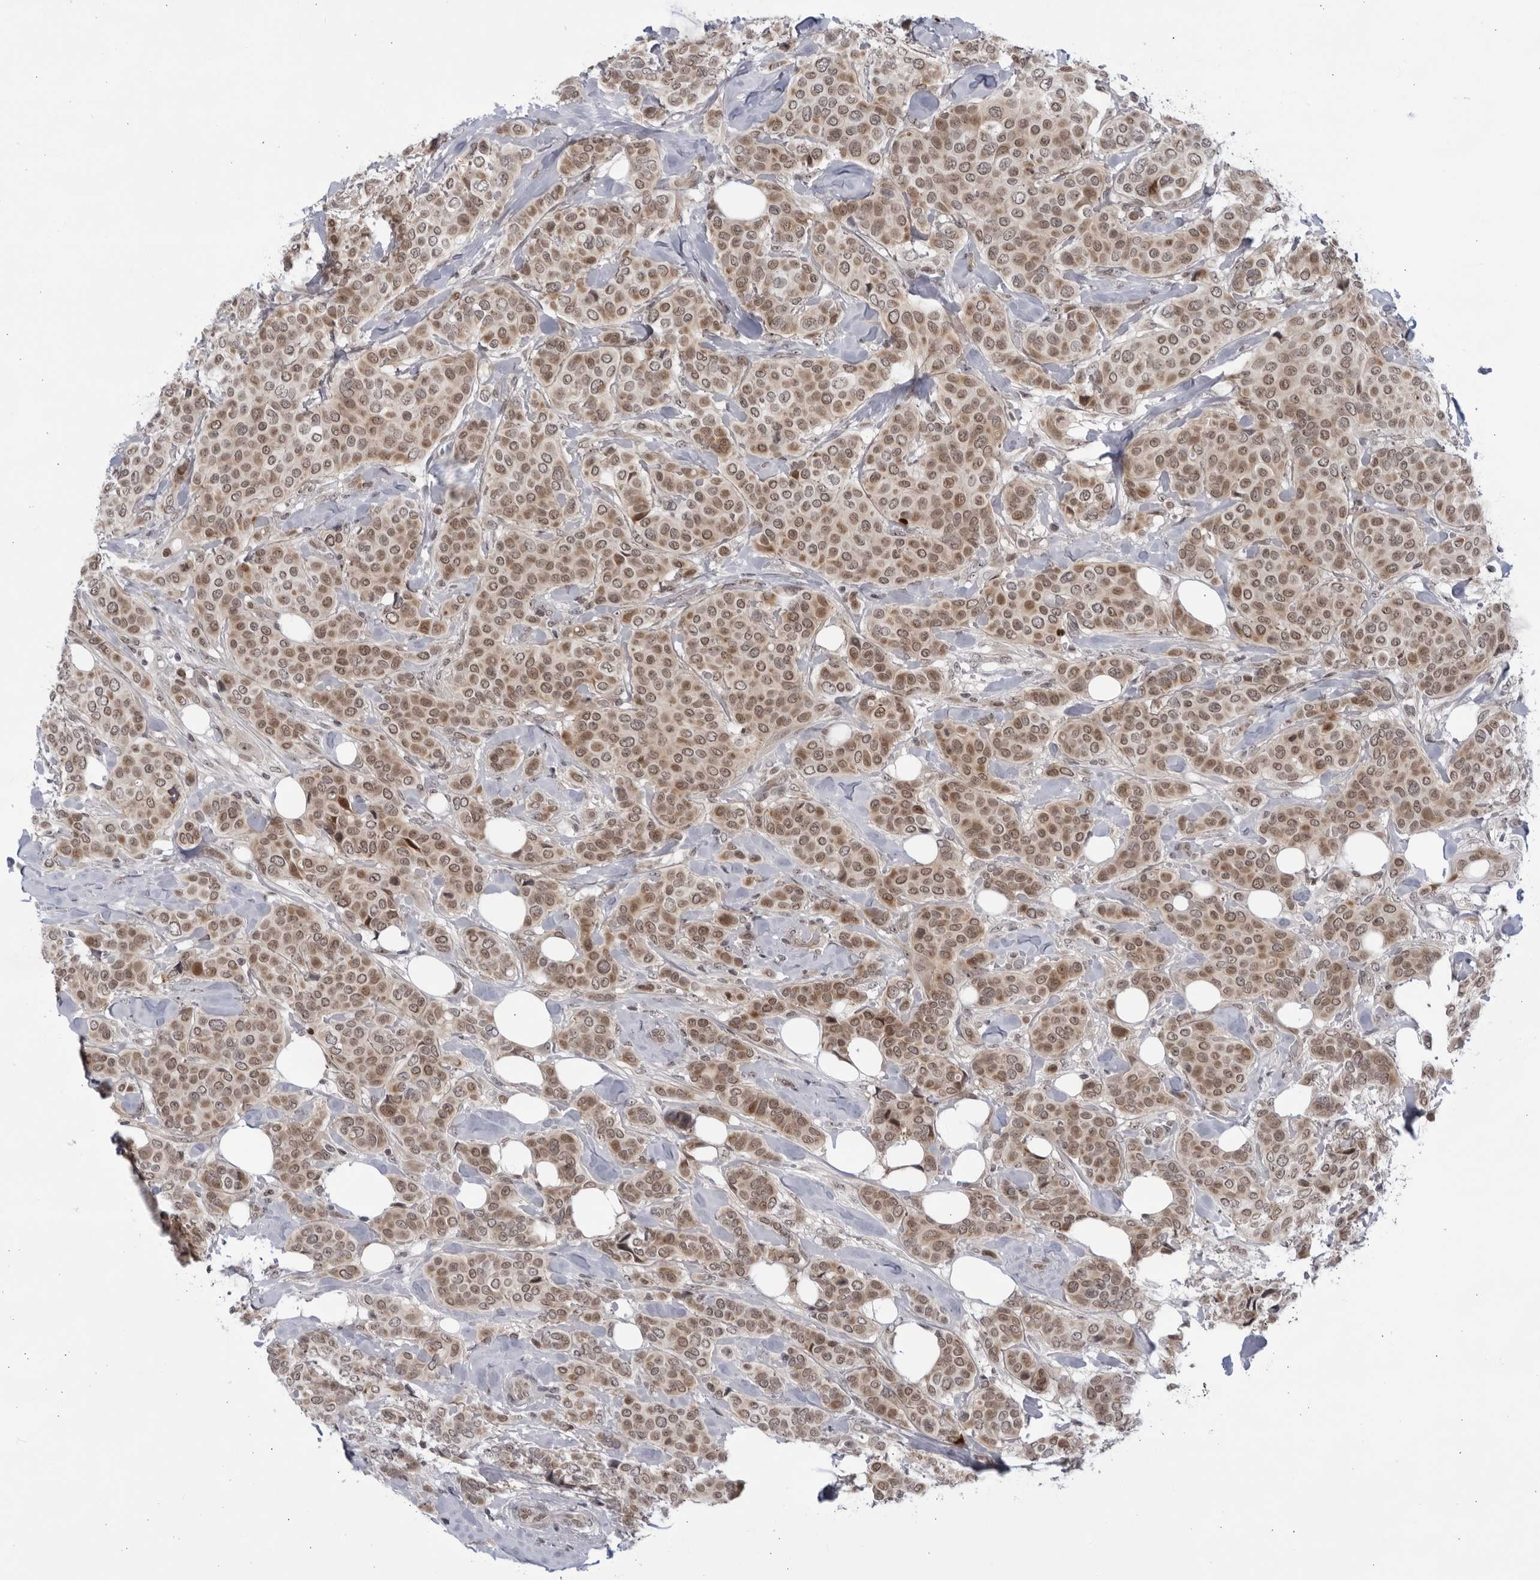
{"staining": {"intensity": "moderate", "quantity": ">75%", "location": "cytoplasmic/membranous,nuclear"}, "tissue": "breast cancer", "cell_type": "Tumor cells", "image_type": "cancer", "snomed": [{"axis": "morphology", "description": "Lobular carcinoma"}, {"axis": "topography", "description": "Breast"}], "caption": "This is a histology image of immunohistochemistry (IHC) staining of breast cancer (lobular carcinoma), which shows moderate staining in the cytoplasmic/membranous and nuclear of tumor cells.", "gene": "ITGB3BP", "patient": {"sex": "female", "age": 51}}